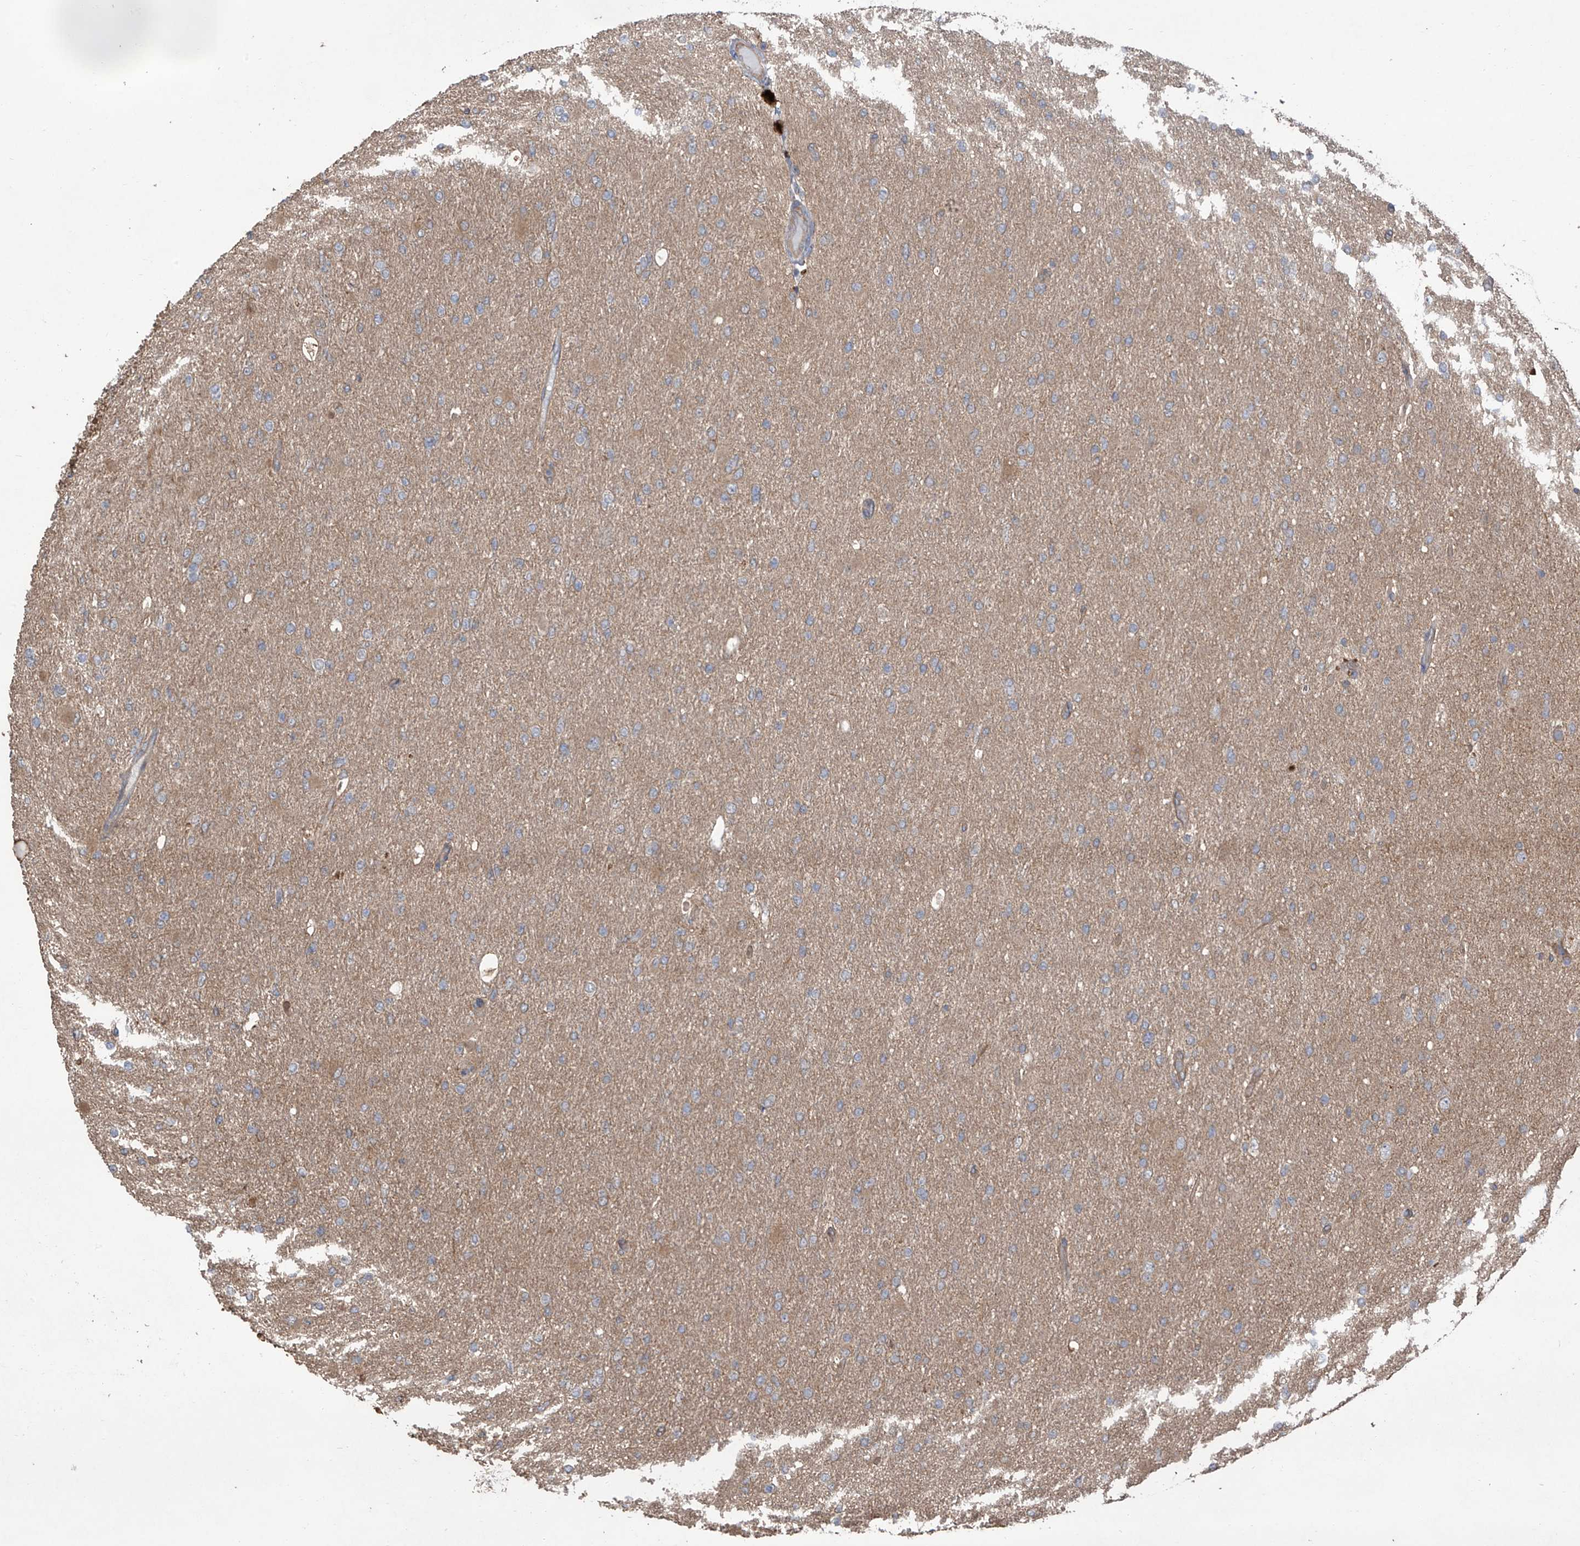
{"staining": {"intensity": "moderate", "quantity": "<25%", "location": "cytoplasmic/membranous"}, "tissue": "glioma", "cell_type": "Tumor cells", "image_type": "cancer", "snomed": [{"axis": "morphology", "description": "Glioma, malignant, High grade"}, {"axis": "topography", "description": "Cerebral cortex"}], "caption": "Brown immunohistochemical staining in human malignant high-grade glioma demonstrates moderate cytoplasmic/membranous expression in approximately <25% of tumor cells.", "gene": "AGBL5", "patient": {"sex": "female", "age": 36}}